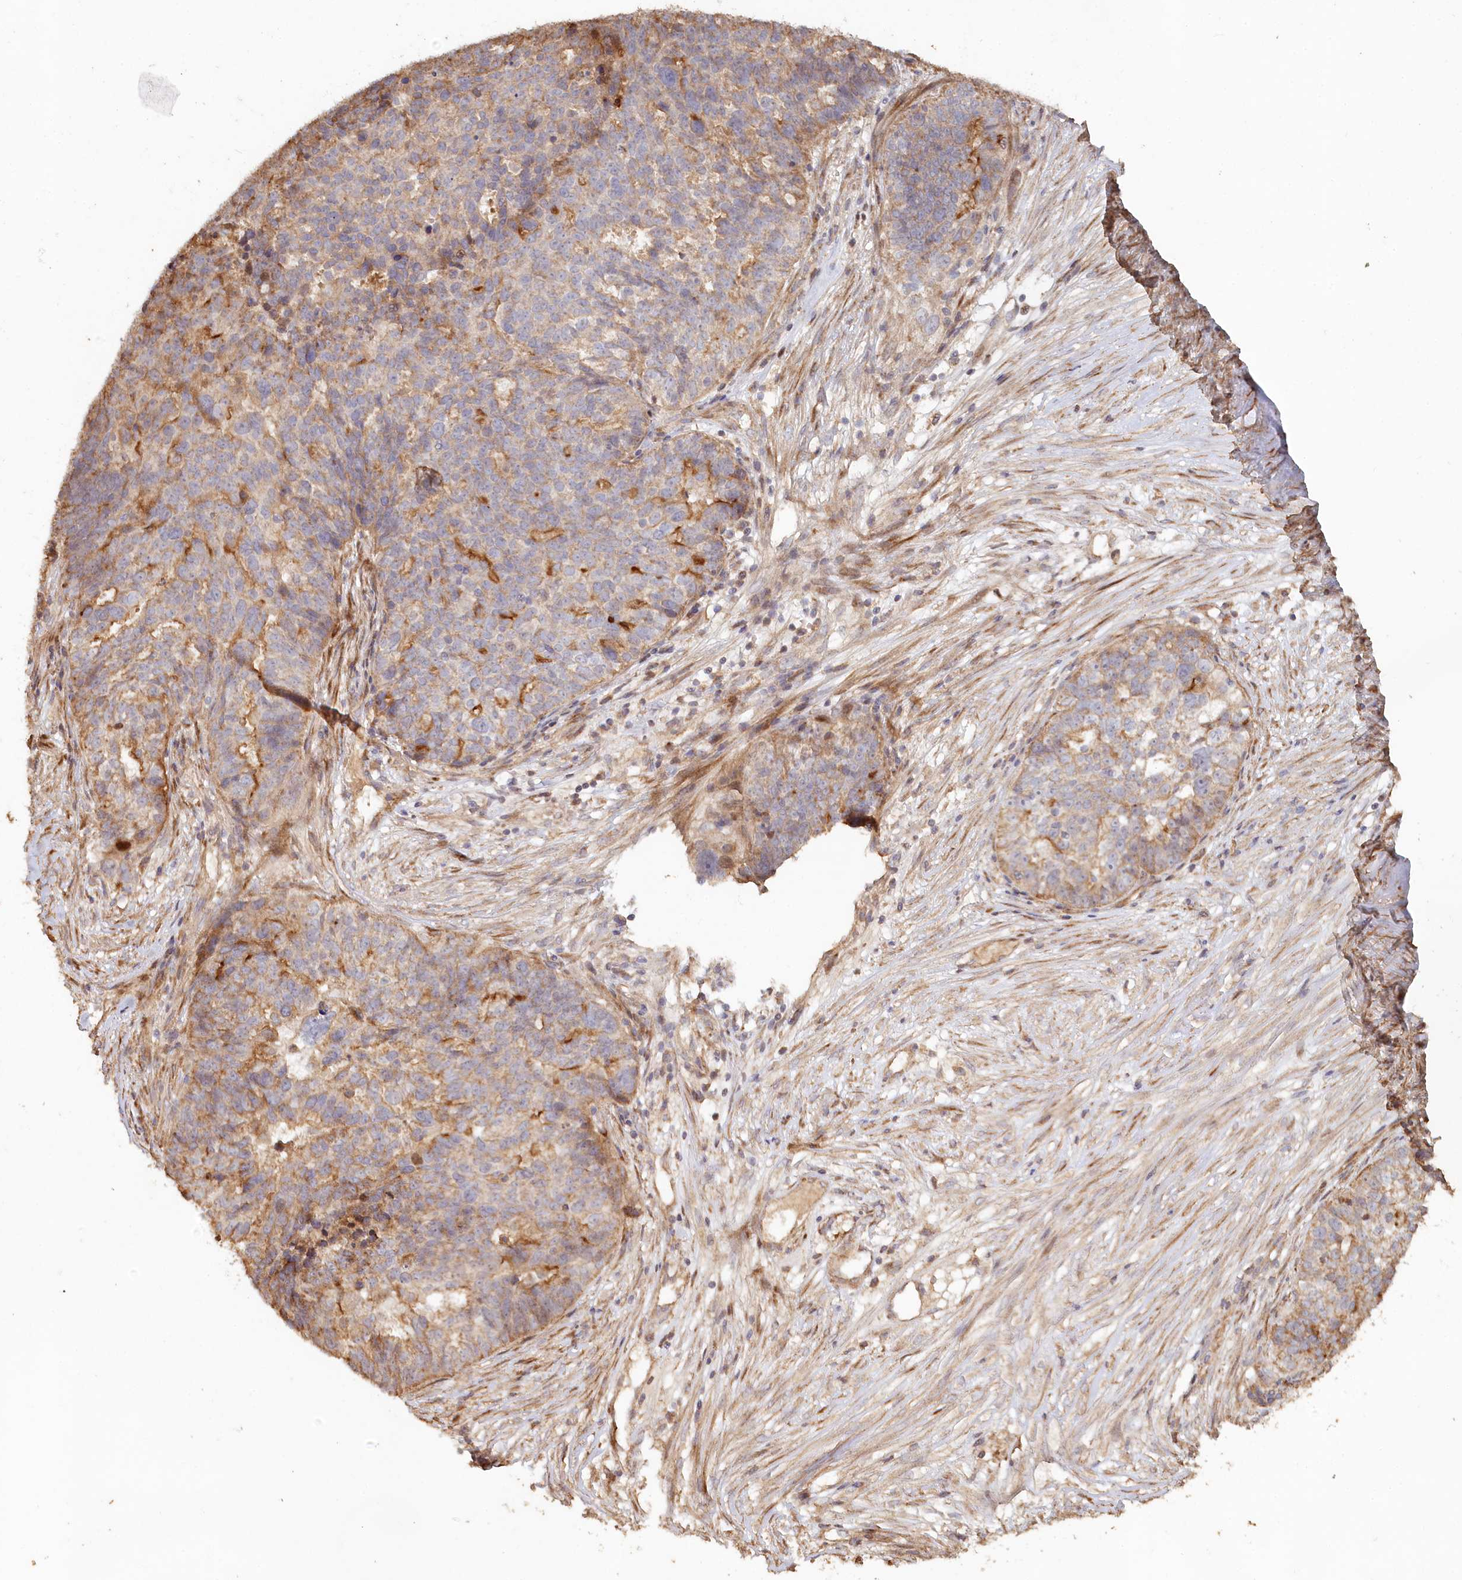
{"staining": {"intensity": "moderate", "quantity": "<25%", "location": "cytoplasmic/membranous"}, "tissue": "ovarian cancer", "cell_type": "Tumor cells", "image_type": "cancer", "snomed": [{"axis": "morphology", "description": "Cystadenocarcinoma, serous, NOS"}, {"axis": "topography", "description": "Ovary"}], "caption": "IHC staining of ovarian serous cystadenocarcinoma, which reveals low levels of moderate cytoplasmic/membranous positivity in about <25% of tumor cells indicating moderate cytoplasmic/membranous protein staining. The staining was performed using DAB (brown) for protein detection and nuclei were counterstained in hematoxylin (blue).", "gene": "HAL", "patient": {"sex": "female", "age": 59}}